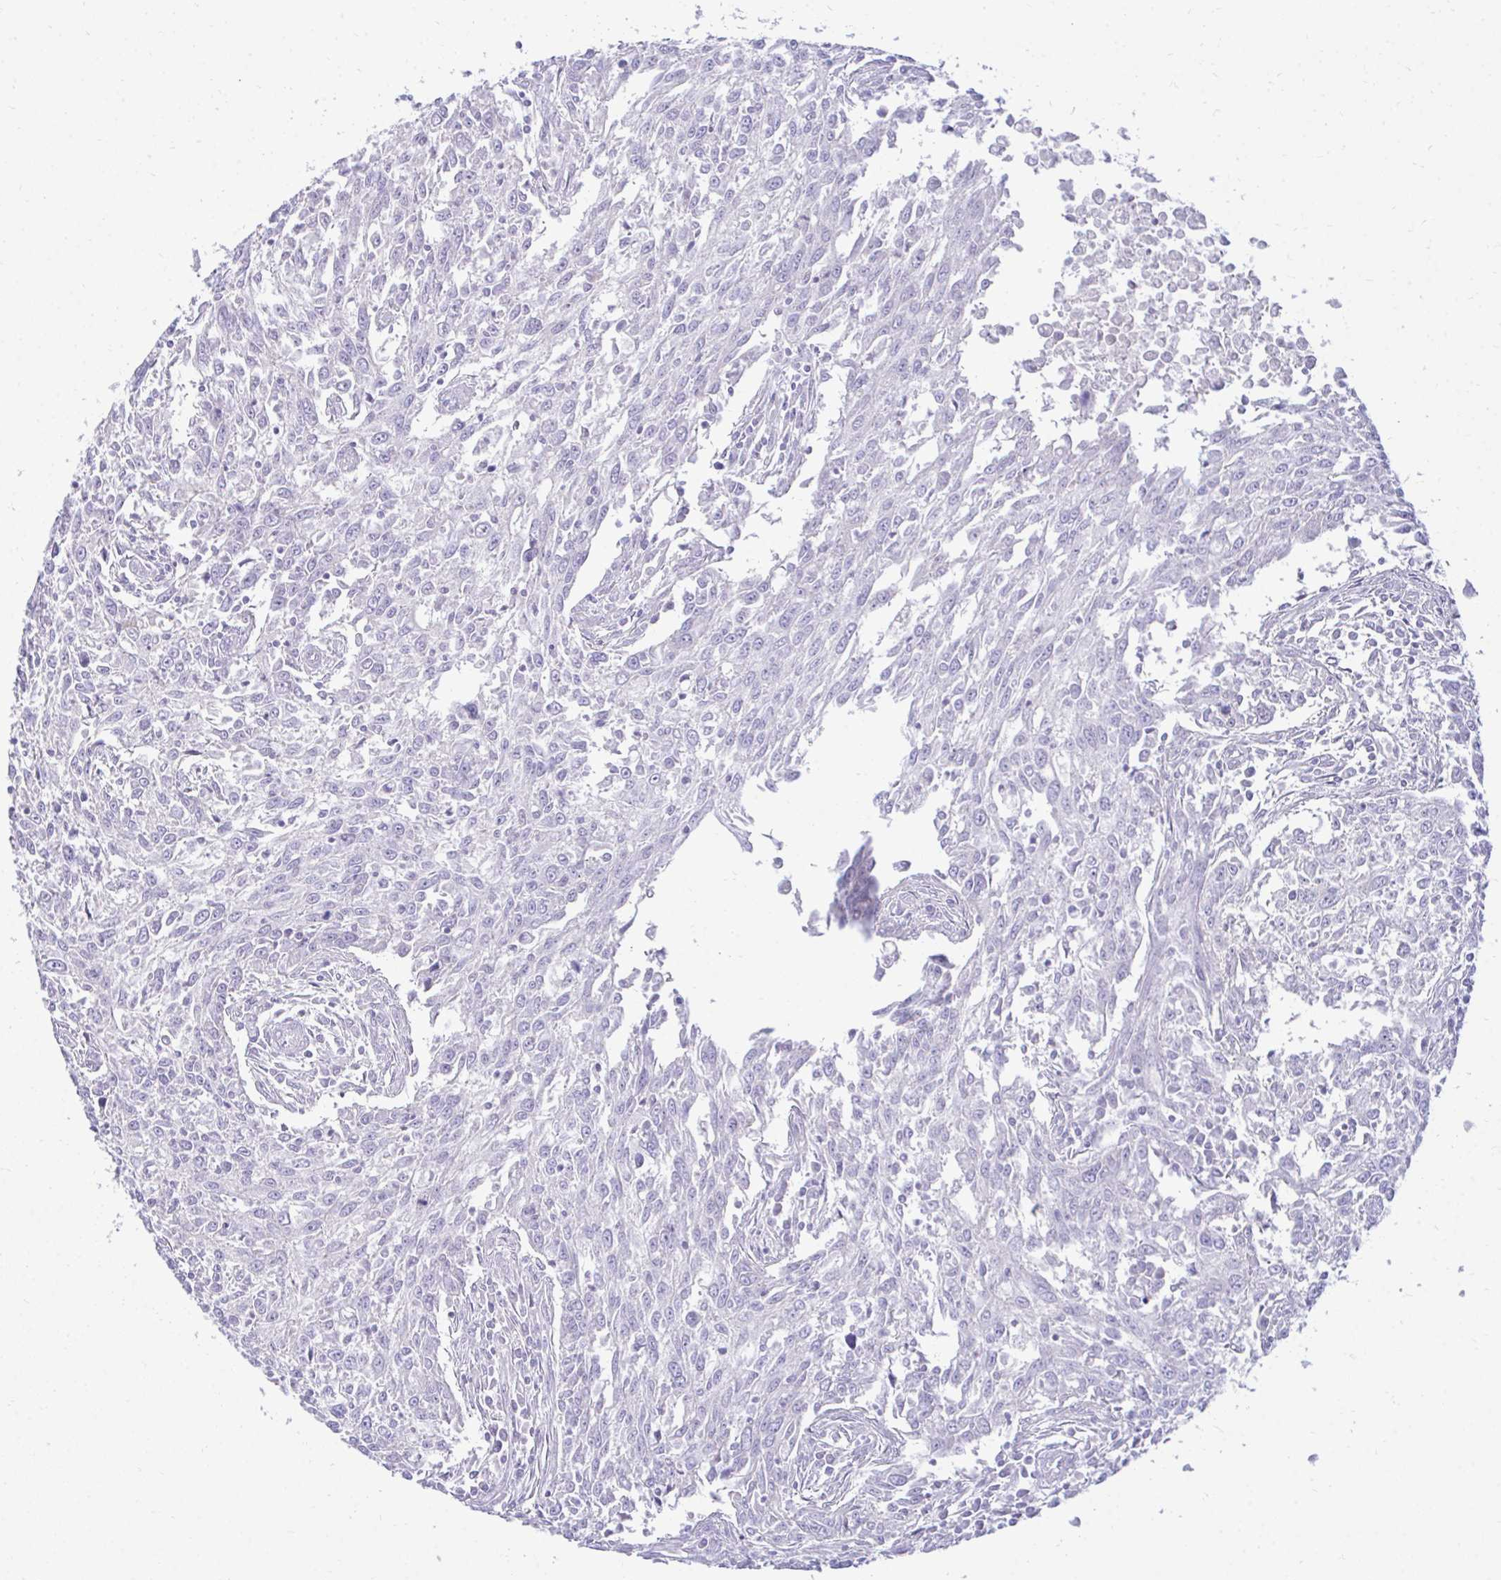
{"staining": {"intensity": "negative", "quantity": "none", "location": "none"}, "tissue": "breast cancer", "cell_type": "Tumor cells", "image_type": "cancer", "snomed": [{"axis": "morphology", "description": "Duct carcinoma"}, {"axis": "topography", "description": "Breast"}], "caption": "Tumor cells show no significant protein staining in breast cancer (infiltrating ductal carcinoma). (Stains: DAB (3,3'-diaminobenzidine) immunohistochemistry (IHC) with hematoxylin counter stain, Microscopy: brightfield microscopy at high magnification).", "gene": "TMCO5A", "patient": {"sex": "female", "age": 50}}